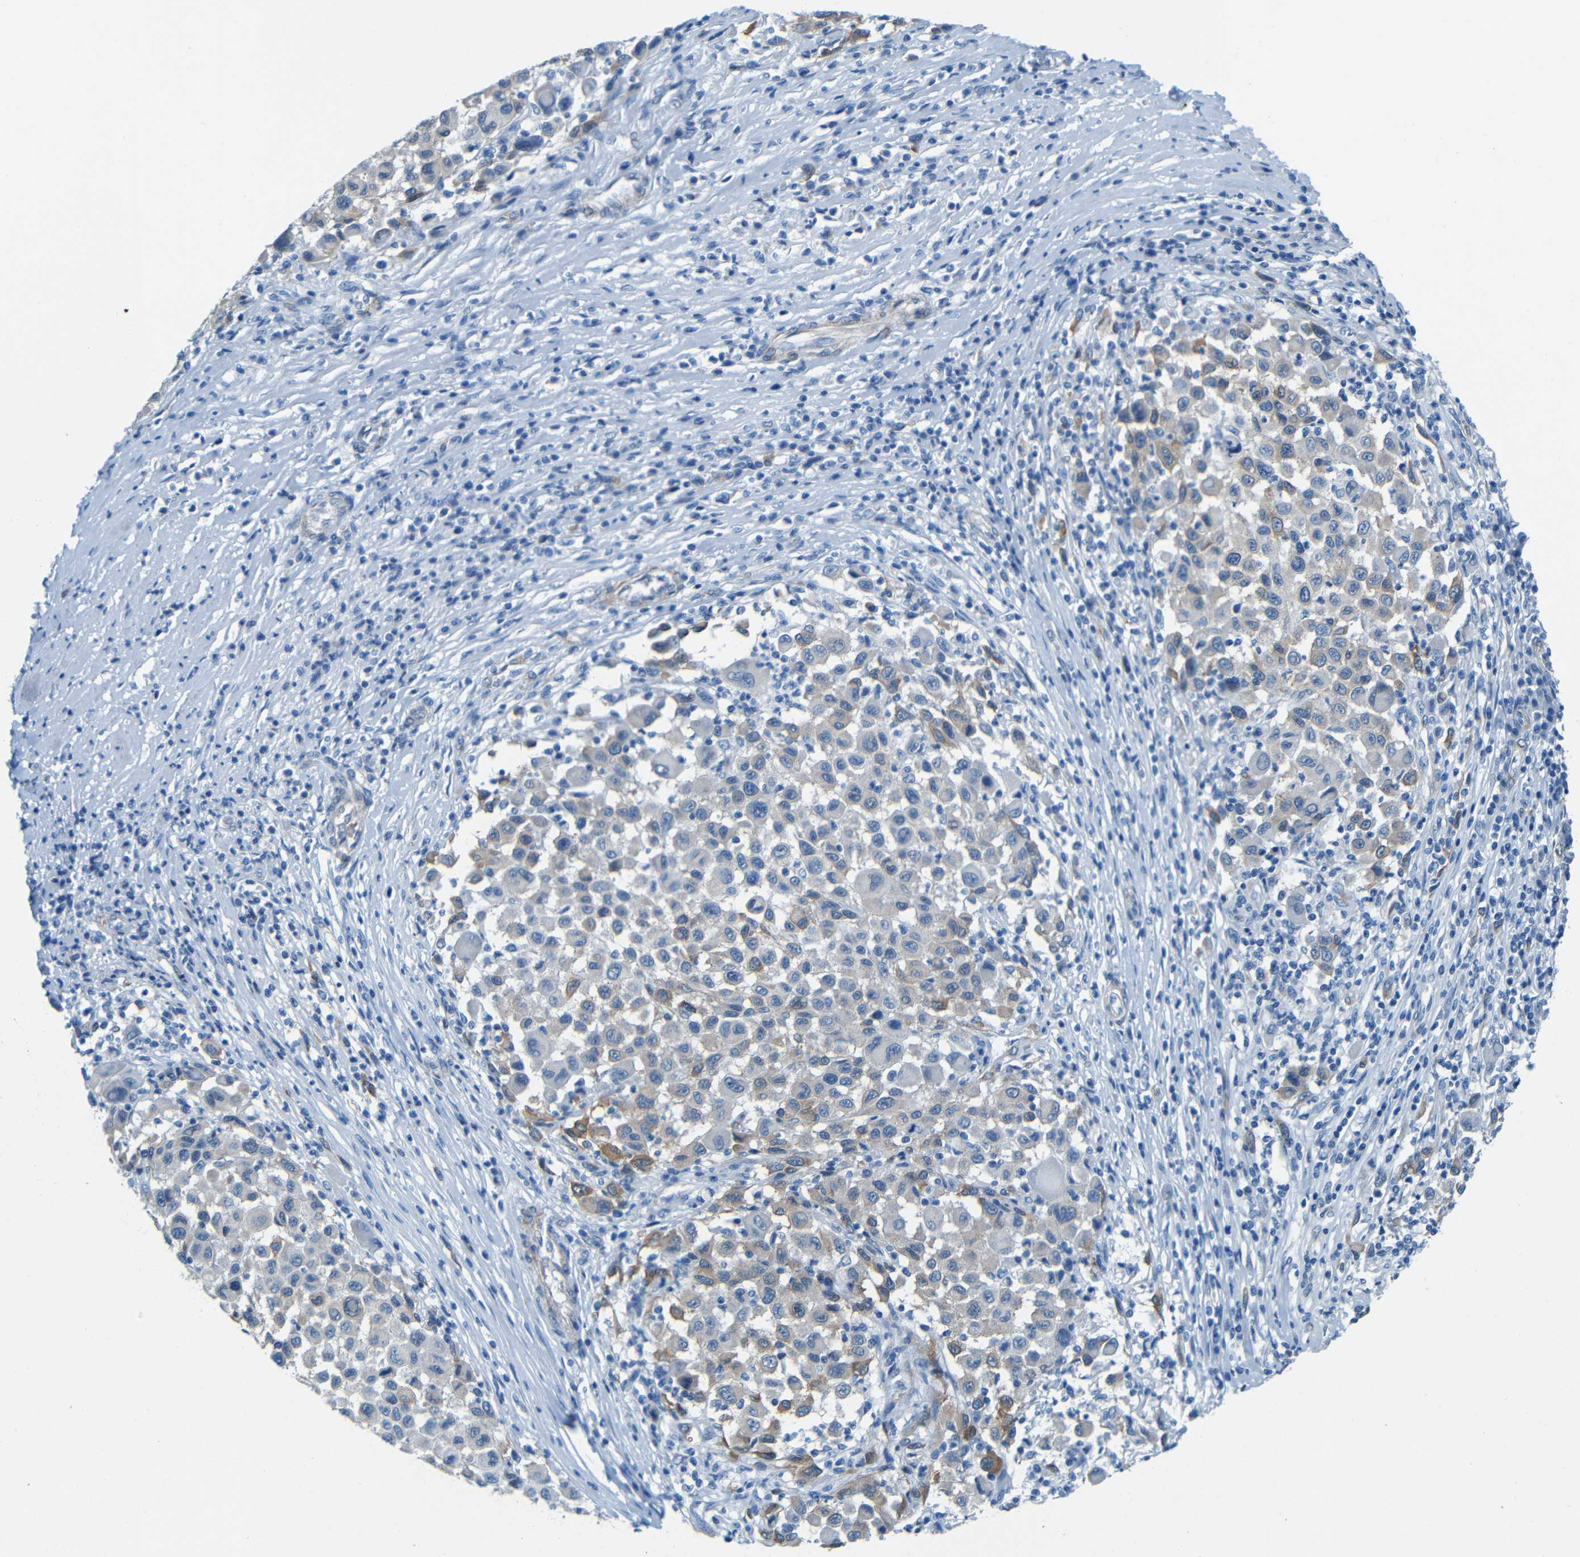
{"staining": {"intensity": "moderate", "quantity": "<25%", "location": "cytoplasmic/membranous"}, "tissue": "melanoma", "cell_type": "Tumor cells", "image_type": "cancer", "snomed": [{"axis": "morphology", "description": "Malignant melanoma, Metastatic site"}, {"axis": "topography", "description": "Lymph node"}], "caption": "Human melanoma stained with a protein marker displays moderate staining in tumor cells.", "gene": "MAP2", "patient": {"sex": "male", "age": 61}}